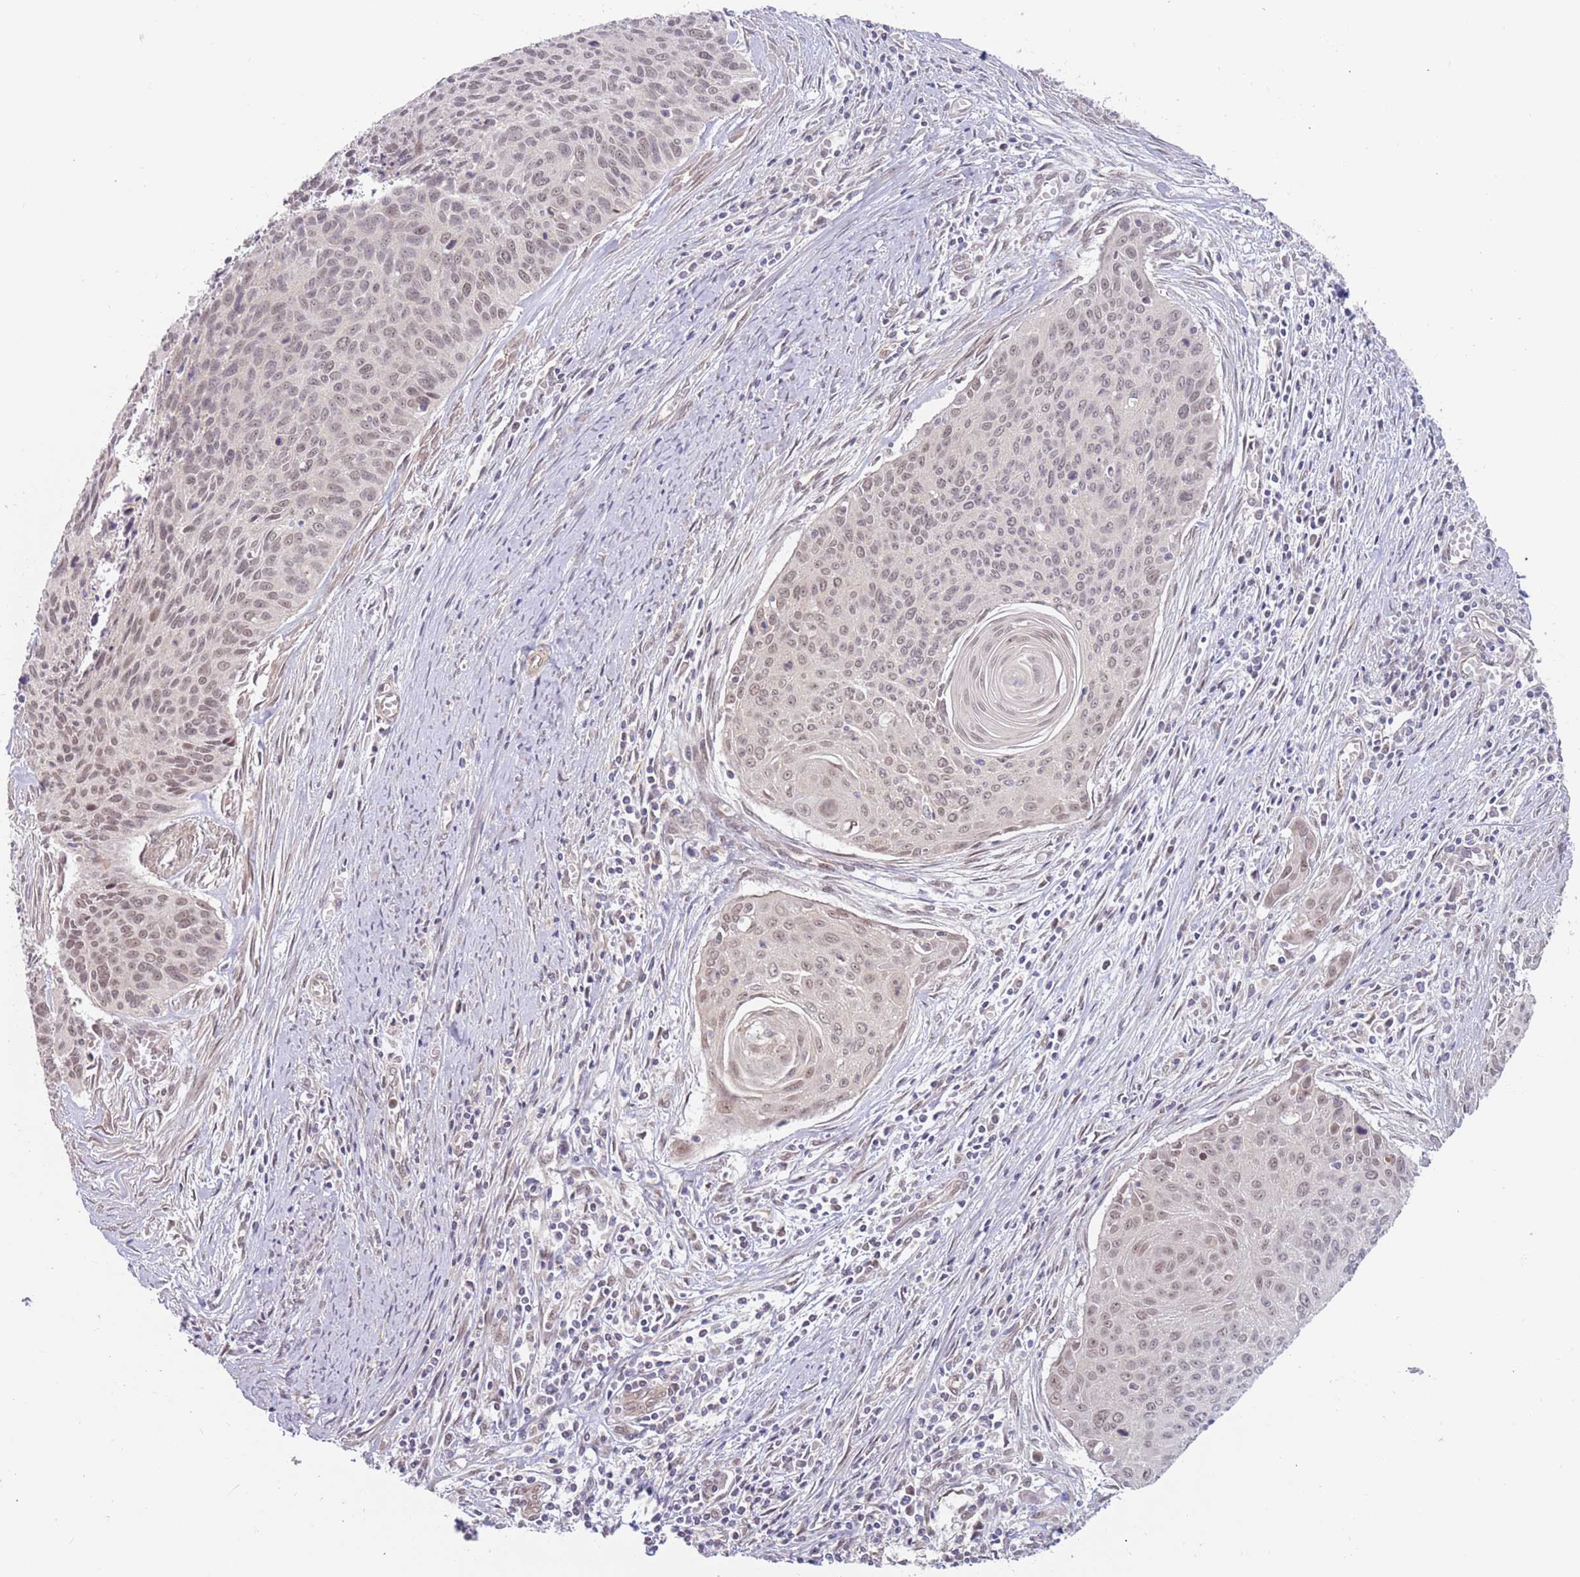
{"staining": {"intensity": "weak", "quantity": ">75%", "location": "nuclear"}, "tissue": "cervical cancer", "cell_type": "Tumor cells", "image_type": "cancer", "snomed": [{"axis": "morphology", "description": "Squamous cell carcinoma, NOS"}, {"axis": "topography", "description": "Cervix"}], "caption": "Cervical cancer (squamous cell carcinoma) stained for a protein exhibits weak nuclear positivity in tumor cells. Using DAB (brown) and hematoxylin (blue) stains, captured at high magnification using brightfield microscopy.", "gene": "UQCC3", "patient": {"sex": "female", "age": 55}}